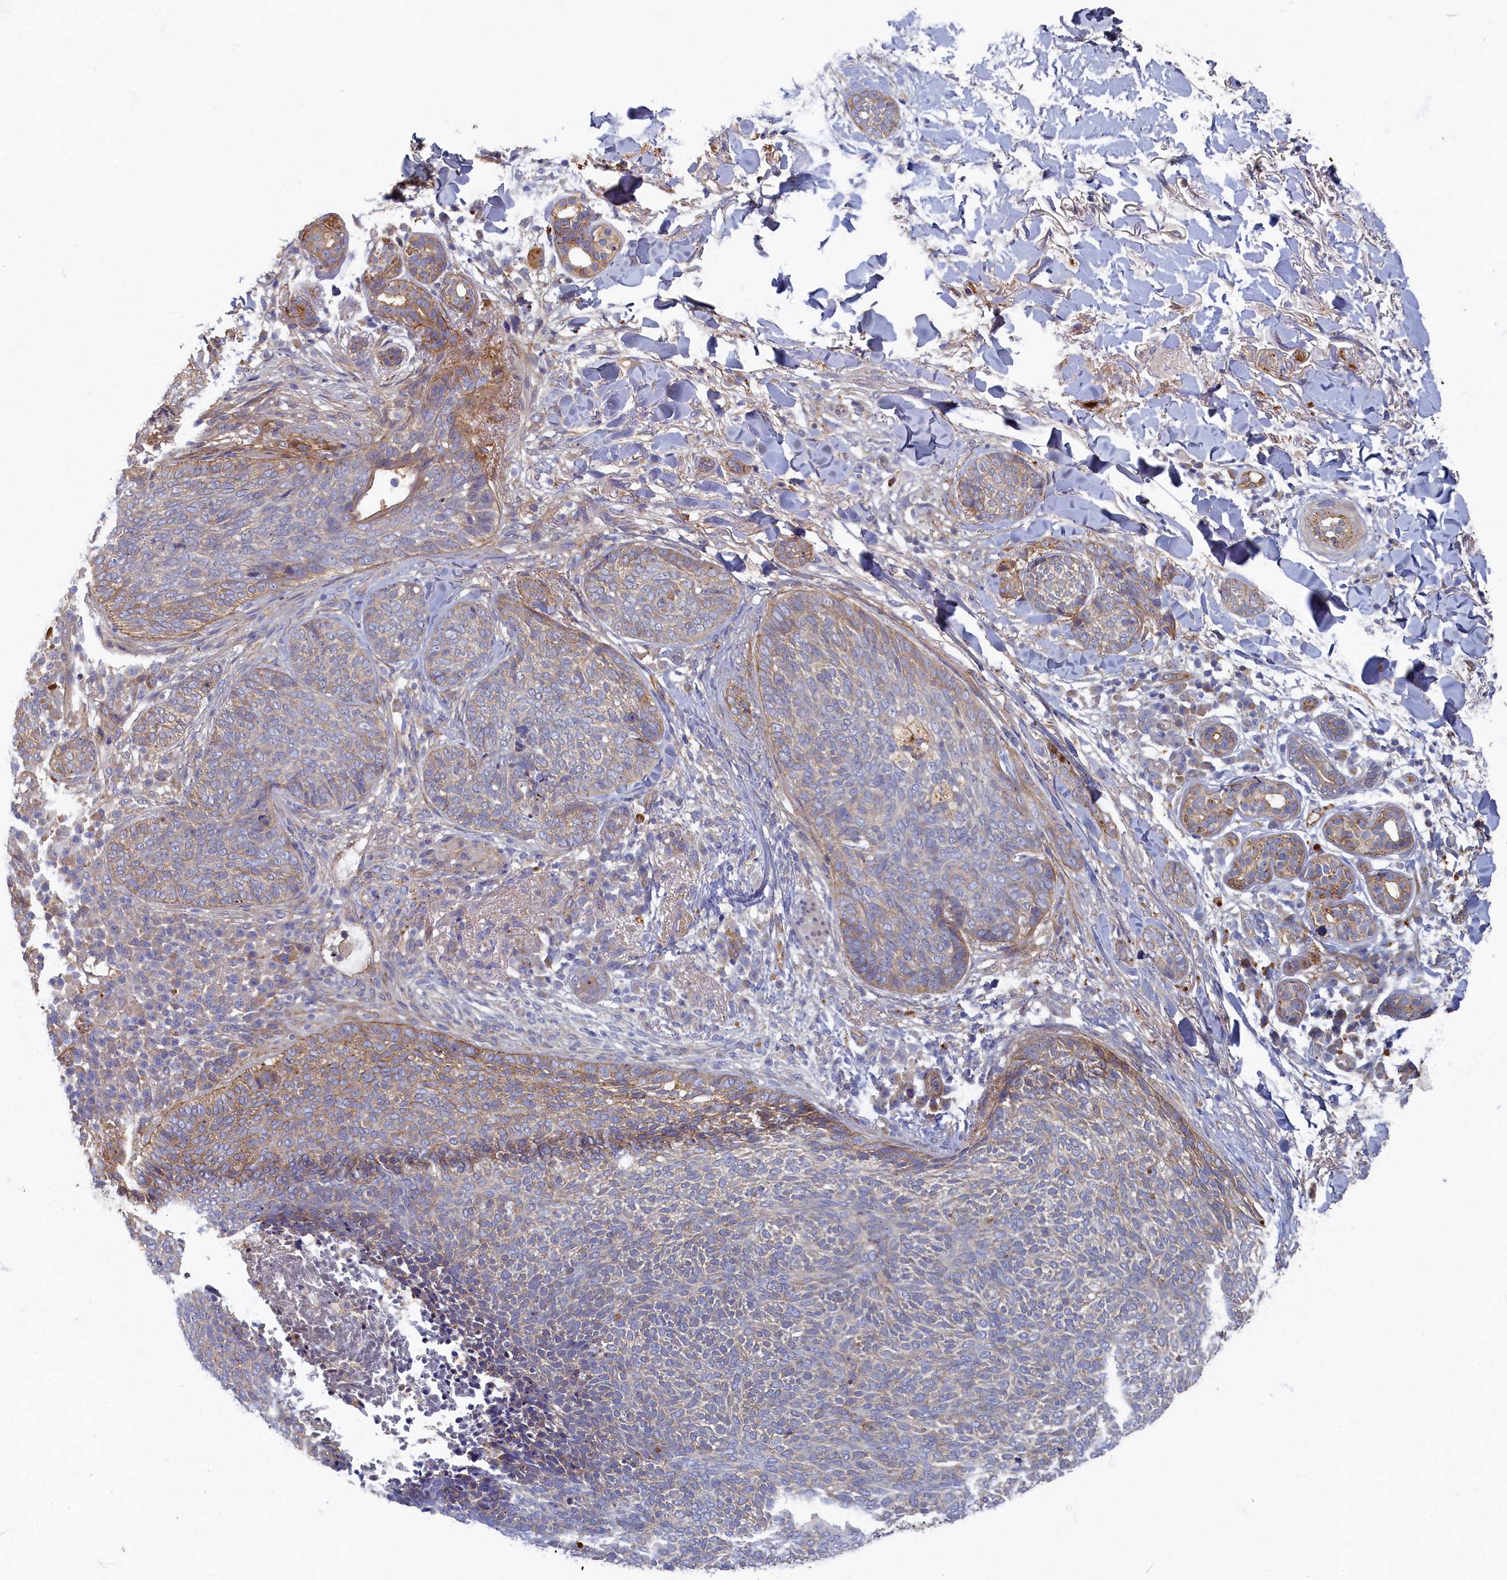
{"staining": {"intensity": "weak", "quantity": "25%-75%", "location": "cytoplasmic/membranous"}, "tissue": "skin cancer", "cell_type": "Tumor cells", "image_type": "cancer", "snomed": [{"axis": "morphology", "description": "Basal cell carcinoma"}, {"axis": "topography", "description": "Skin"}], "caption": "Skin cancer (basal cell carcinoma) was stained to show a protein in brown. There is low levels of weak cytoplasmic/membranous staining in approximately 25%-75% of tumor cells. The protein of interest is stained brown, and the nuclei are stained in blue (DAB (3,3'-diaminobenzidine) IHC with brightfield microscopy, high magnification).", "gene": "PSMG2", "patient": {"sex": "male", "age": 85}}